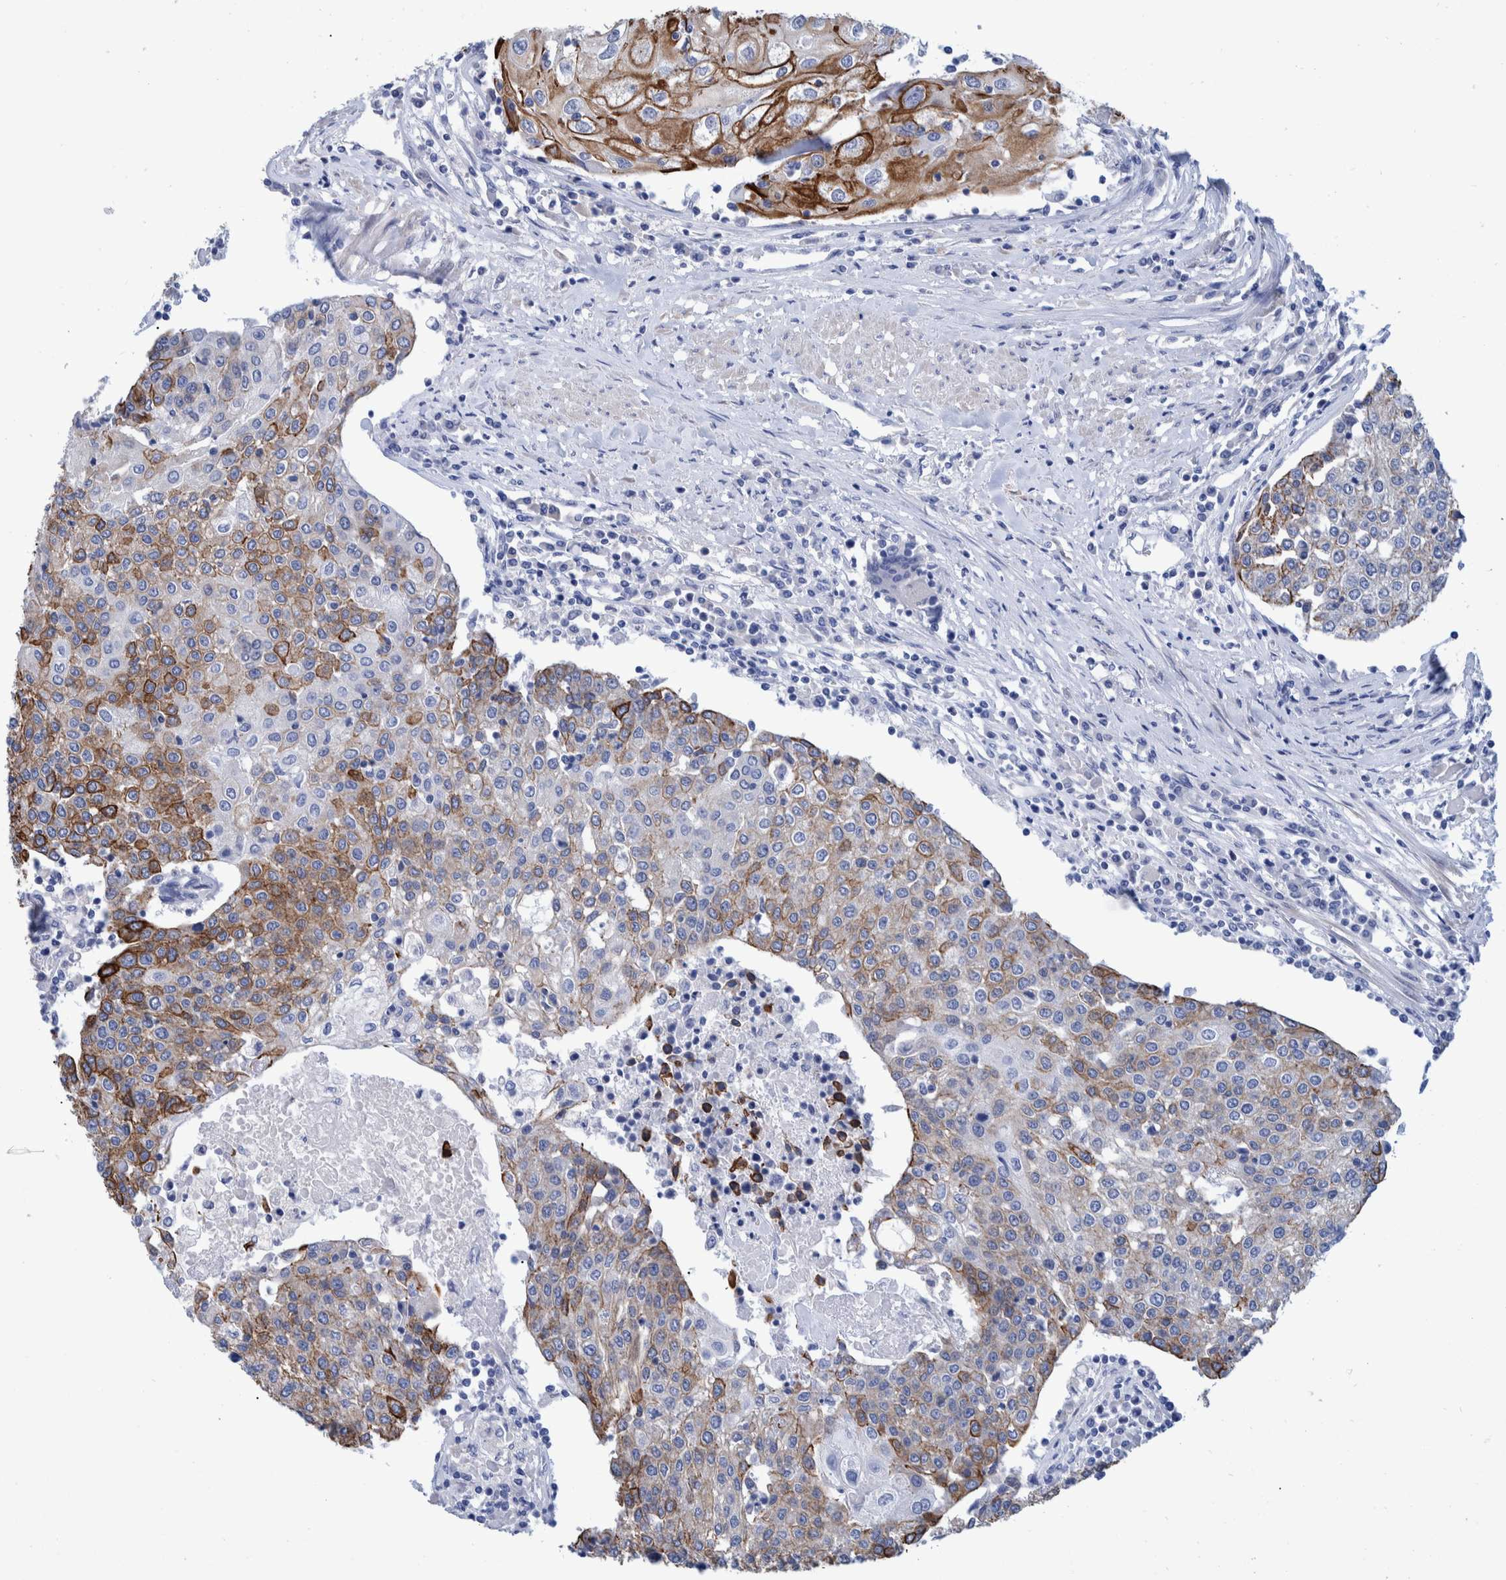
{"staining": {"intensity": "moderate", "quantity": "25%-75%", "location": "cytoplasmic/membranous"}, "tissue": "urothelial cancer", "cell_type": "Tumor cells", "image_type": "cancer", "snomed": [{"axis": "morphology", "description": "Urothelial carcinoma, High grade"}, {"axis": "topography", "description": "Urinary bladder"}], "caption": "High-magnification brightfield microscopy of urothelial cancer stained with DAB (brown) and counterstained with hematoxylin (blue). tumor cells exhibit moderate cytoplasmic/membranous staining is present in about25%-75% of cells.", "gene": "MKS1", "patient": {"sex": "female", "age": 85}}